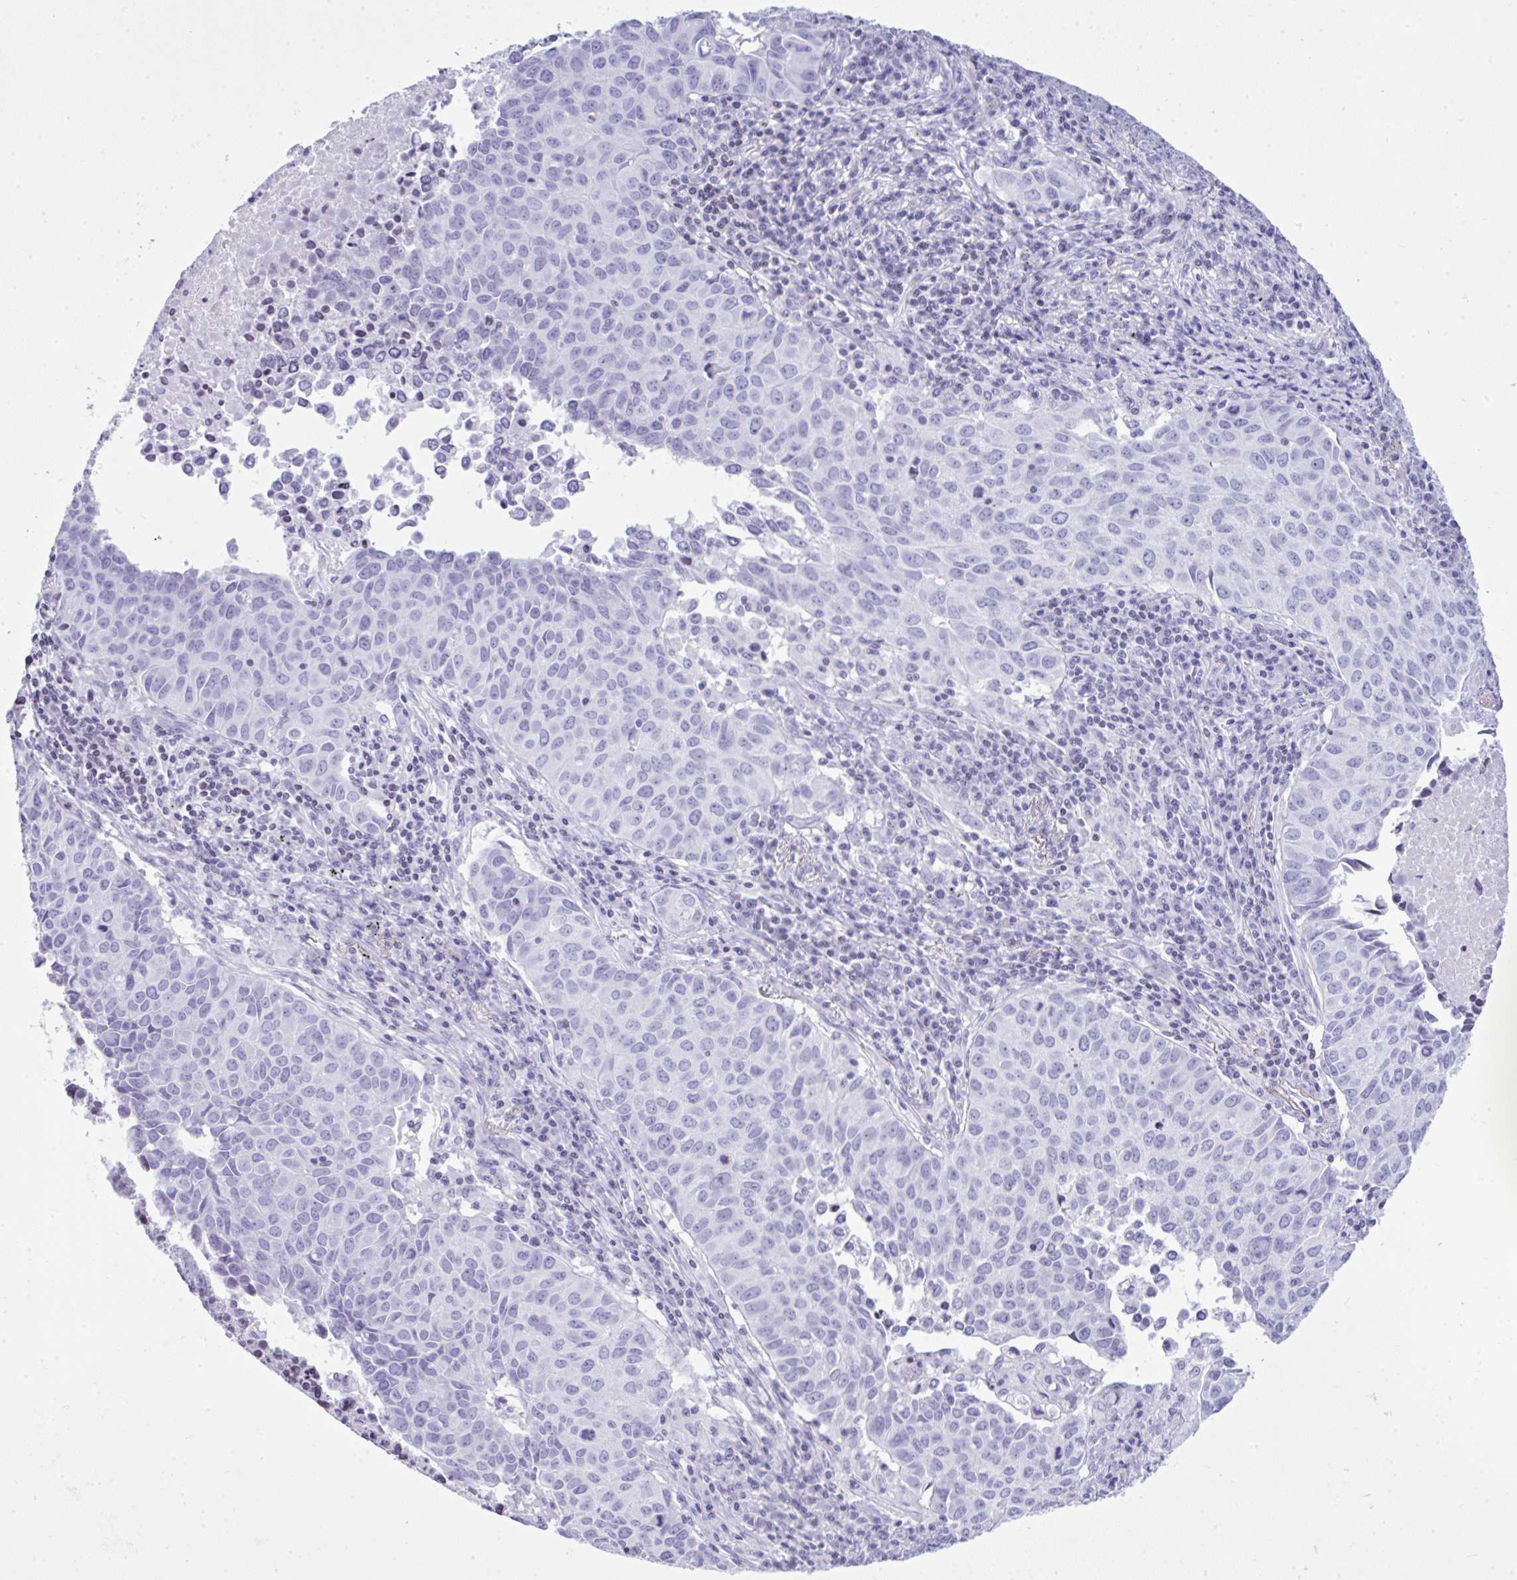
{"staining": {"intensity": "negative", "quantity": "none", "location": "none"}, "tissue": "lung cancer", "cell_type": "Tumor cells", "image_type": "cancer", "snomed": [{"axis": "morphology", "description": "Adenocarcinoma, NOS"}, {"axis": "topography", "description": "Lung"}], "caption": "Protein analysis of lung cancer (adenocarcinoma) displays no significant positivity in tumor cells.", "gene": "KRT27", "patient": {"sex": "female", "age": 50}}